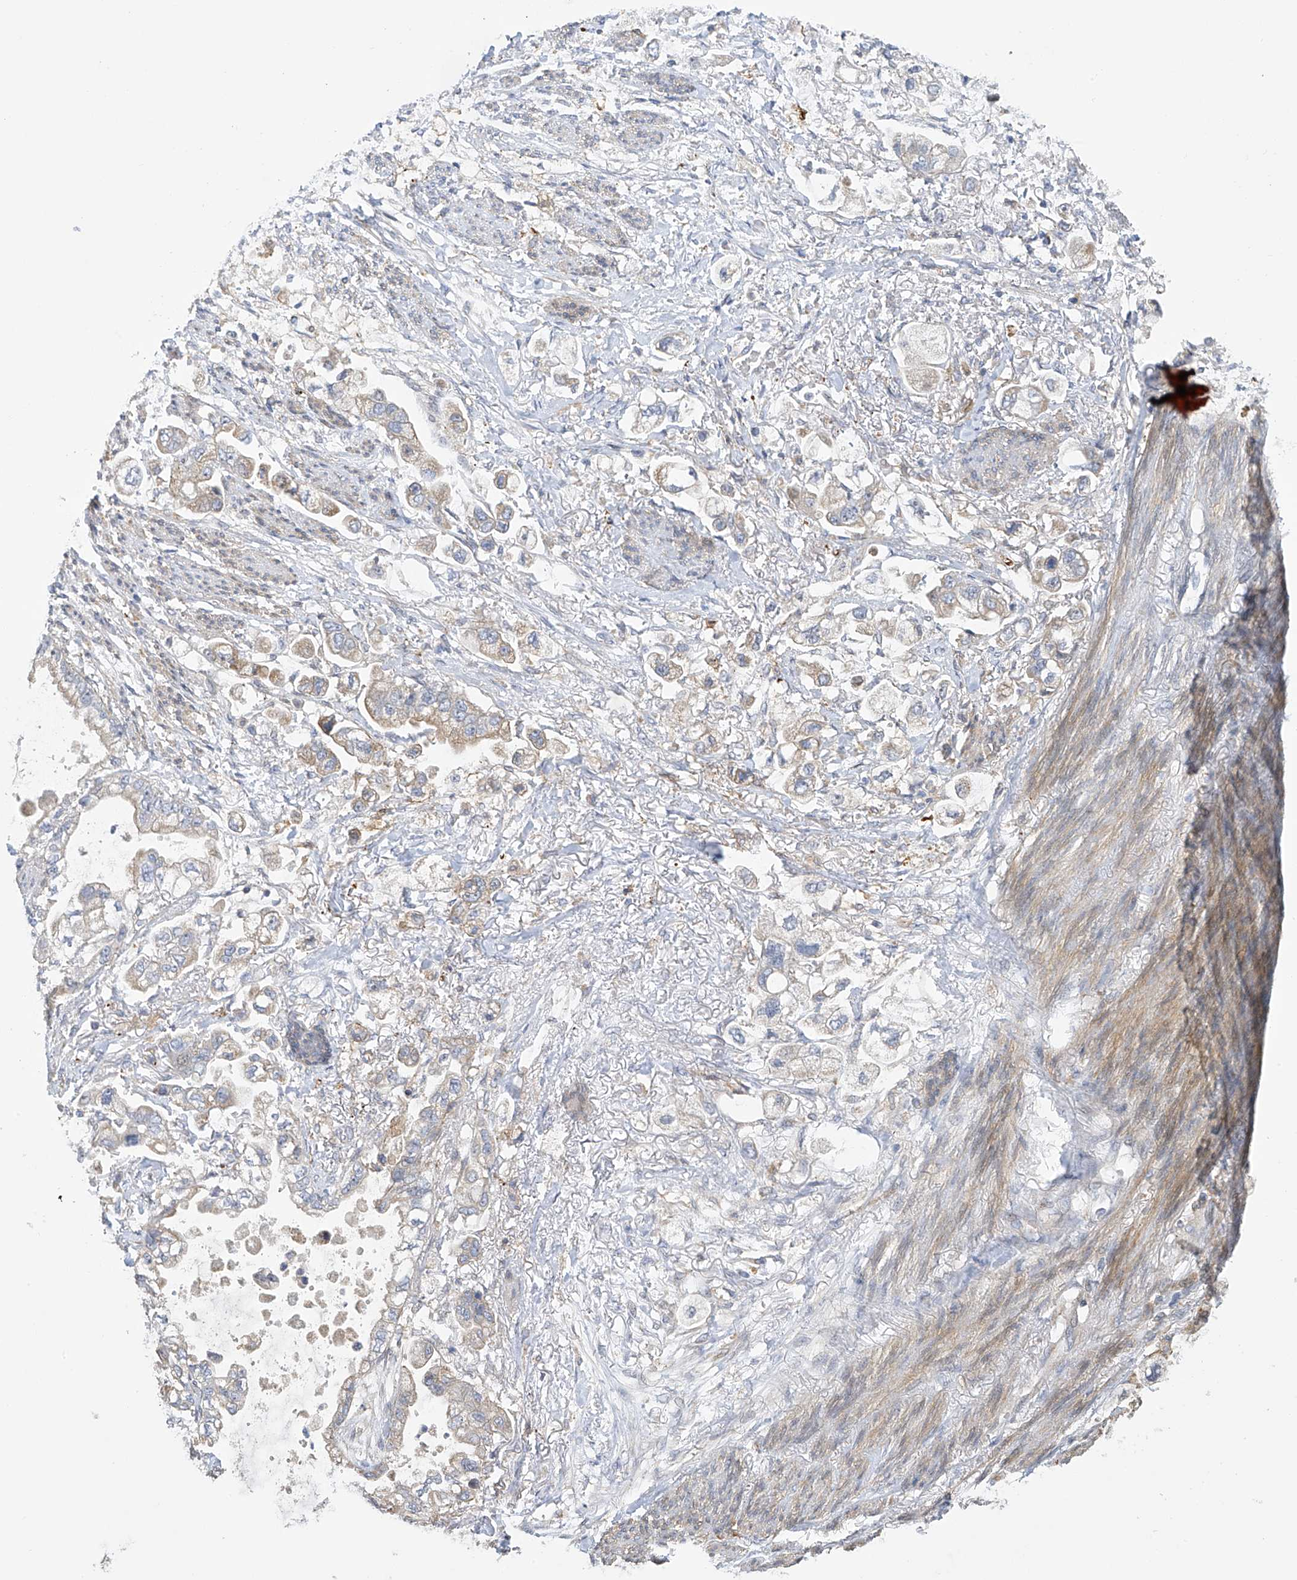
{"staining": {"intensity": "negative", "quantity": "none", "location": "none"}, "tissue": "stomach cancer", "cell_type": "Tumor cells", "image_type": "cancer", "snomed": [{"axis": "morphology", "description": "Adenocarcinoma, NOS"}, {"axis": "topography", "description": "Stomach"}], "caption": "IHC of human stomach cancer (adenocarcinoma) shows no positivity in tumor cells.", "gene": "ZNF641", "patient": {"sex": "male", "age": 62}}